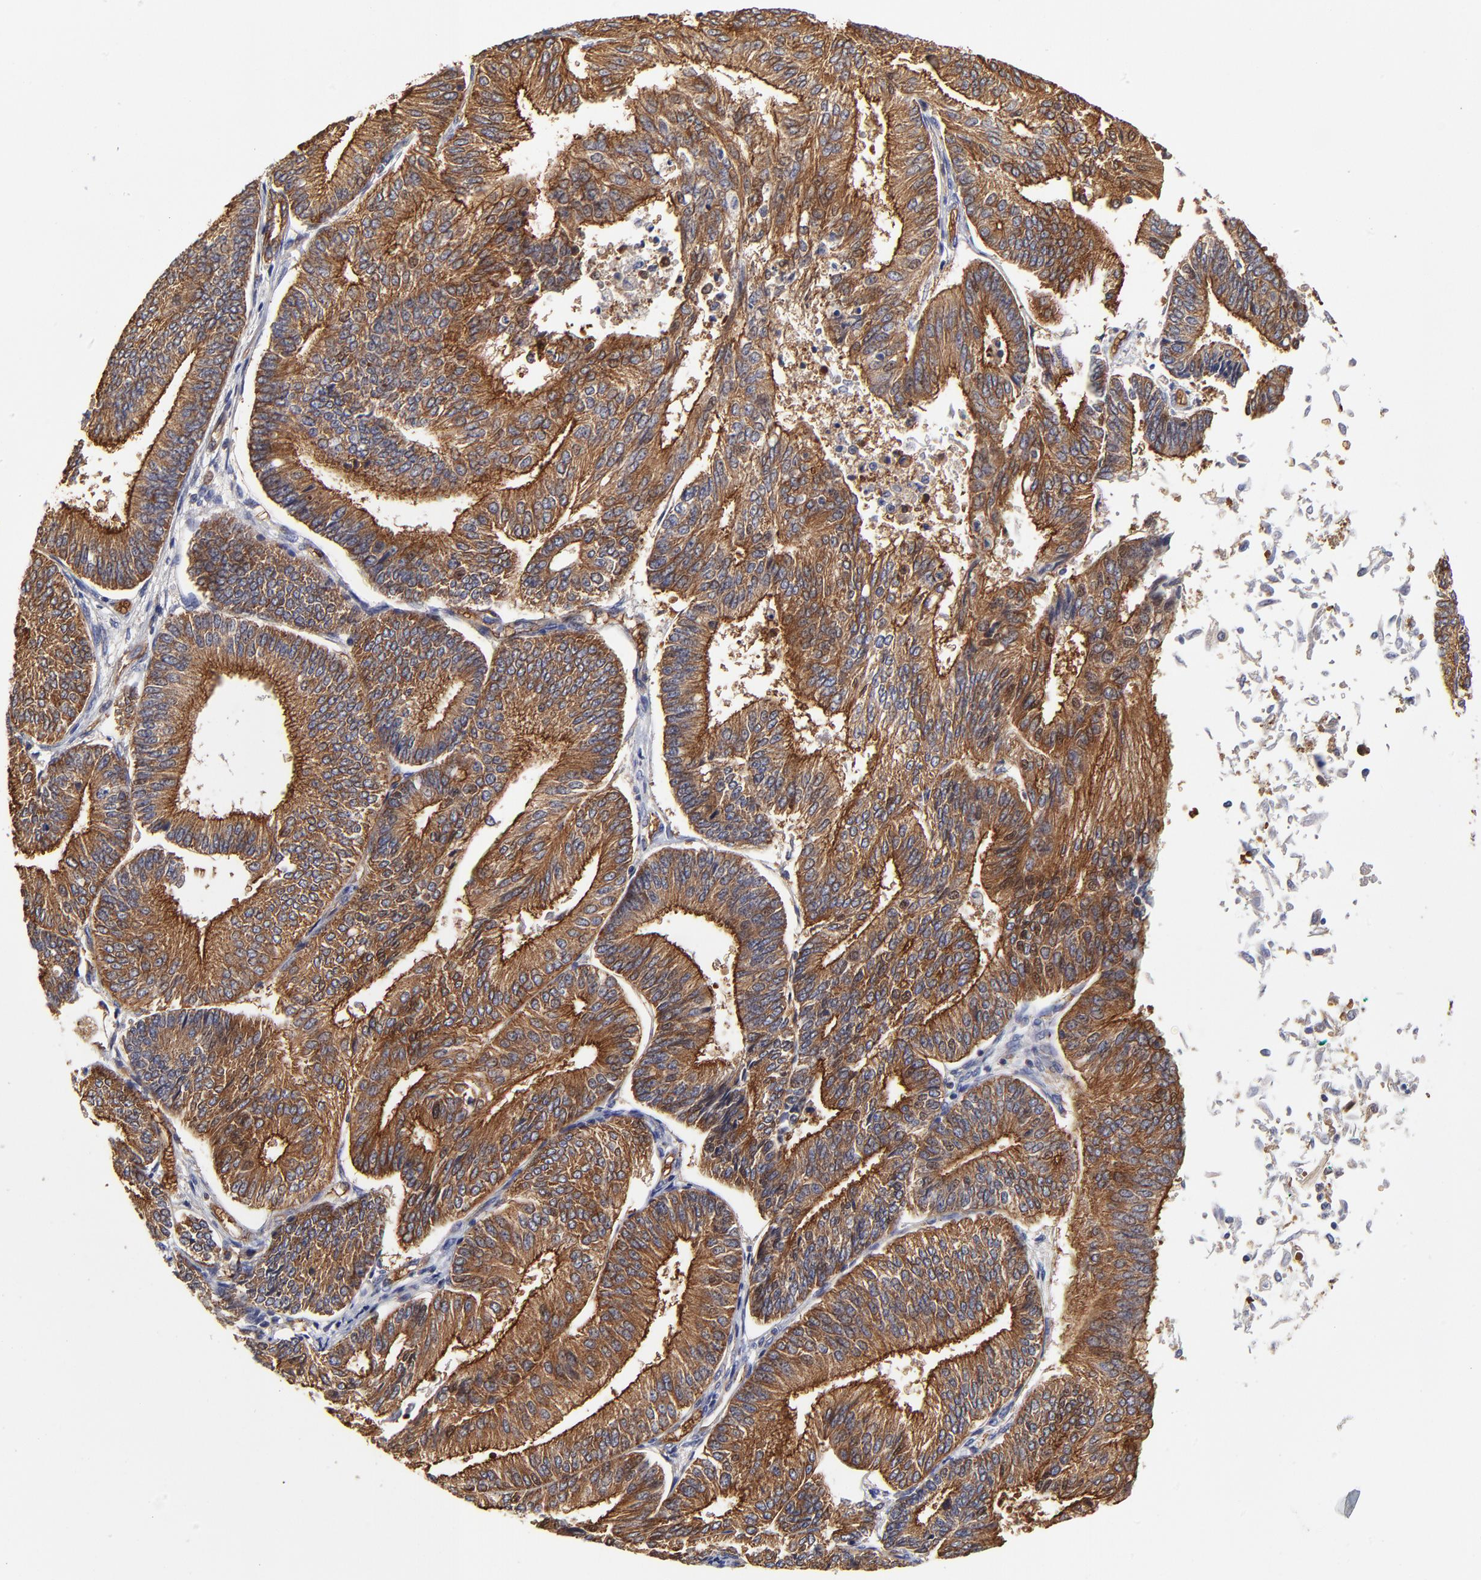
{"staining": {"intensity": "moderate", "quantity": ">75%", "location": "cytoplasmic/membranous"}, "tissue": "endometrial cancer", "cell_type": "Tumor cells", "image_type": "cancer", "snomed": [{"axis": "morphology", "description": "Adenocarcinoma, NOS"}, {"axis": "topography", "description": "Endometrium"}], "caption": "High-magnification brightfield microscopy of endometrial cancer (adenocarcinoma) stained with DAB (3,3'-diaminobenzidine) (brown) and counterstained with hematoxylin (blue). tumor cells exhibit moderate cytoplasmic/membranous expression is present in approximately>75% of cells. (IHC, brightfield microscopy, high magnification).", "gene": "CD2AP", "patient": {"sex": "female", "age": 55}}